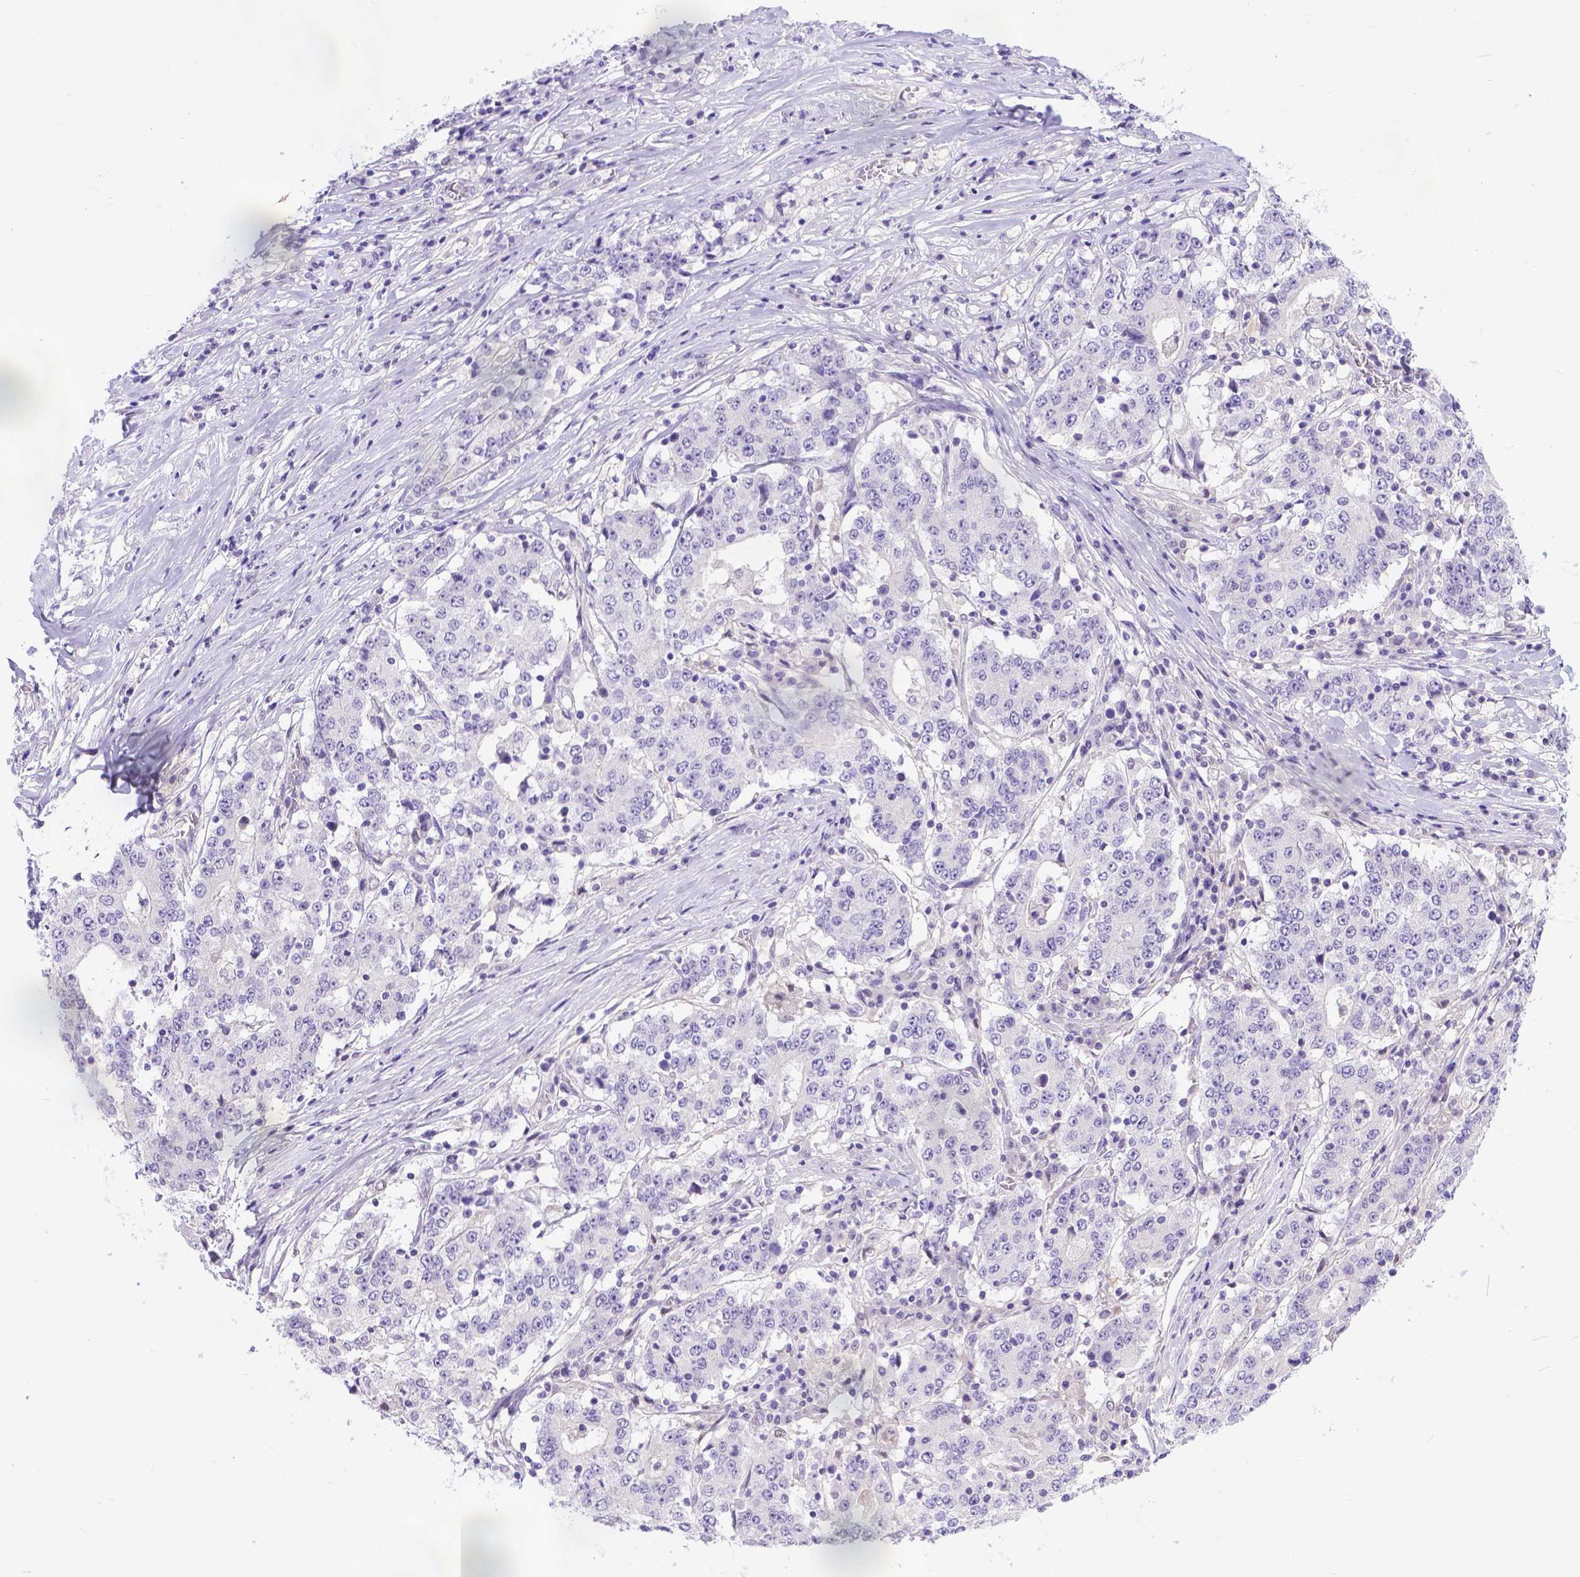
{"staining": {"intensity": "negative", "quantity": "none", "location": "none"}, "tissue": "stomach cancer", "cell_type": "Tumor cells", "image_type": "cancer", "snomed": [{"axis": "morphology", "description": "Adenocarcinoma, NOS"}, {"axis": "topography", "description": "Stomach"}], "caption": "Adenocarcinoma (stomach) was stained to show a protein in brown. There is no significant expression in tumor cells. (DAB immunohistochemistry (IHC) visualized using brightfield microscopy, high magnification).", "gene": "TTLL6", "patient": {"sex": "male", "age": 59}}